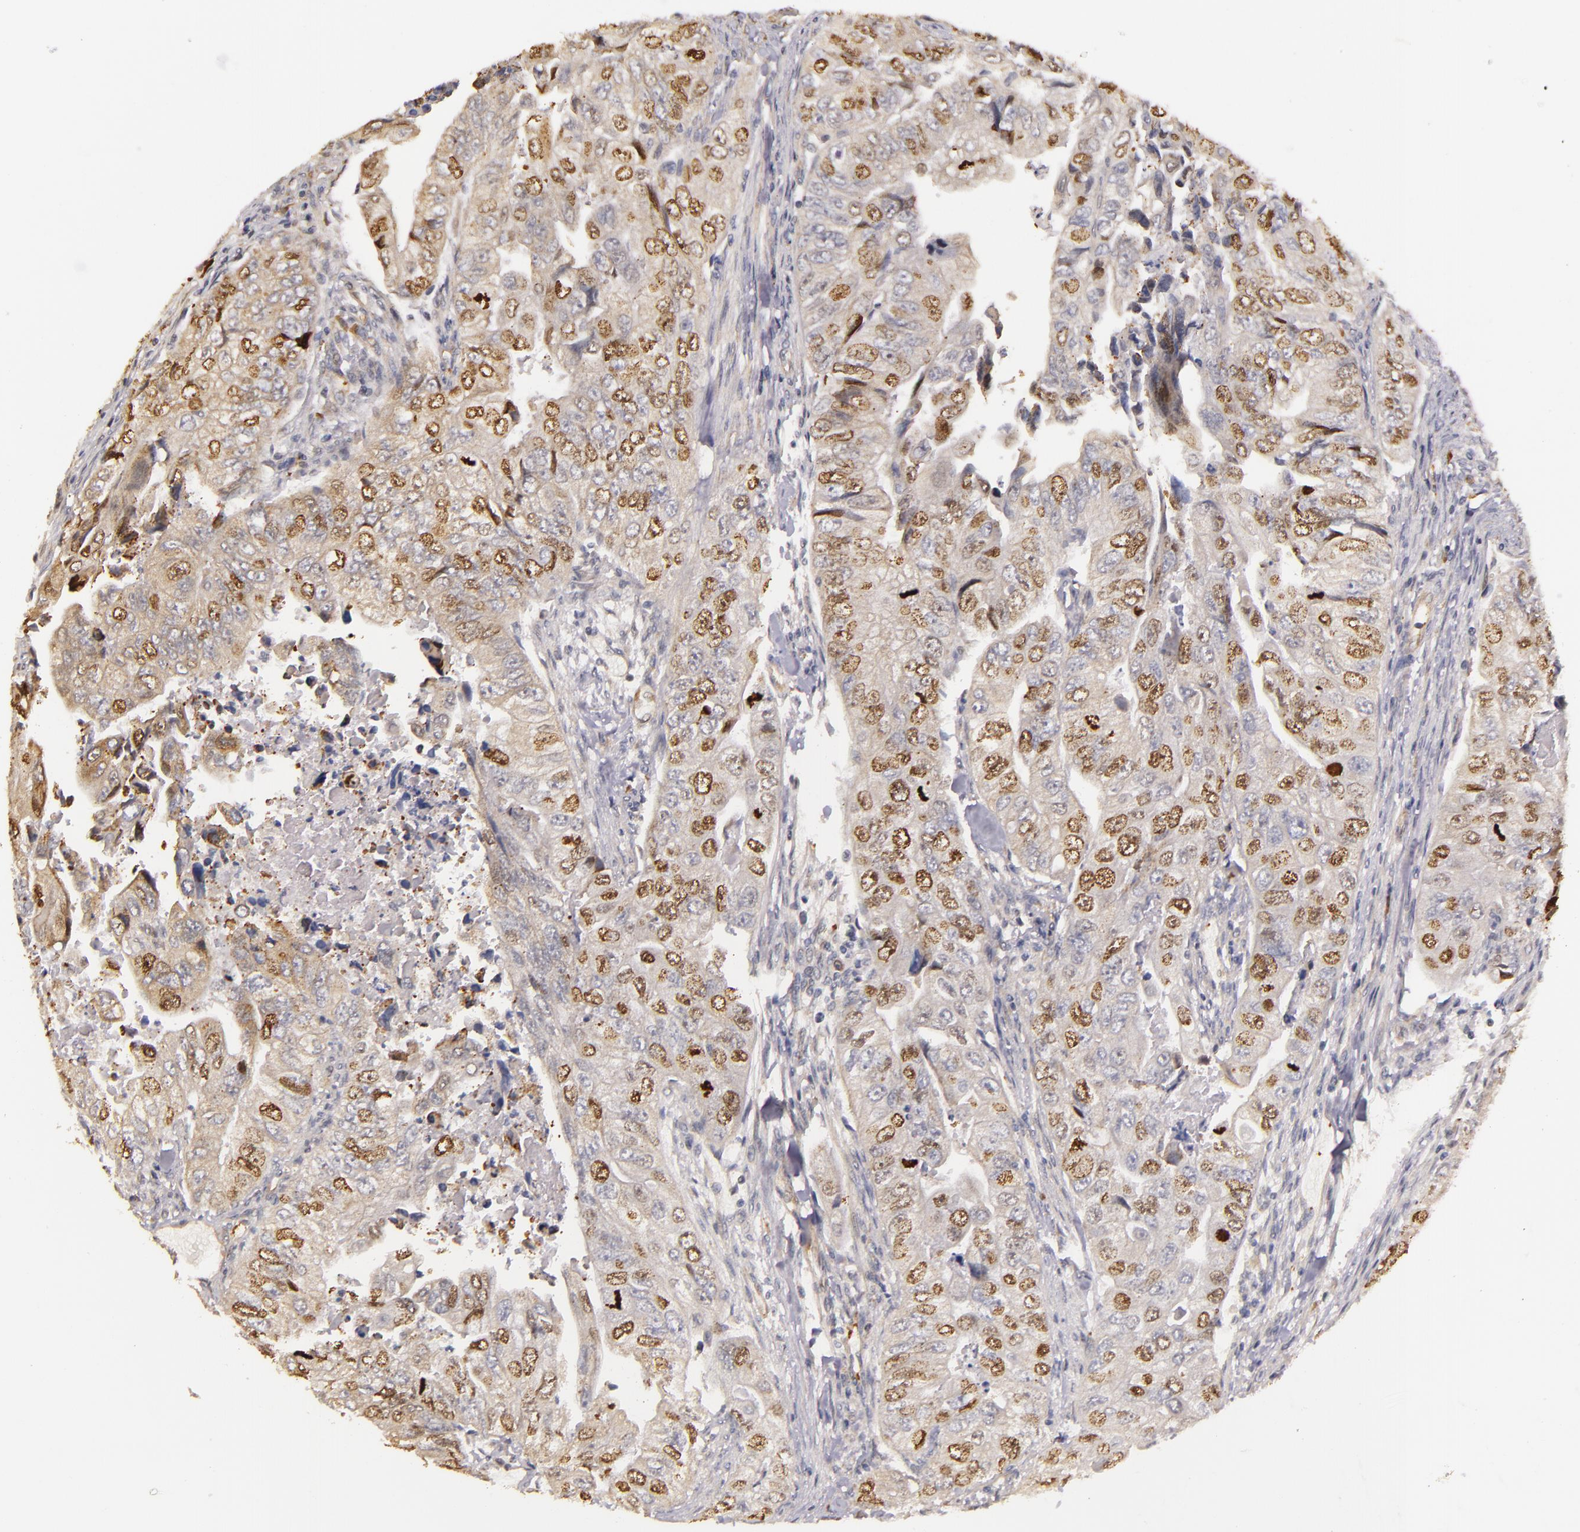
{"staining": {"intensity": "moderate", "quantity": "25%-75%", "location": "nuclear"}, "tissue": "colorectal cancer", "cell_type": "Tumor cells", "image_type": "cancer", "snomed": [{"axis": "morphology", "description": "Adenocarcinoma, NOS"}, {"axis": "topography", "description": "Colon"}], "caption": "Colorectal adenocarcinoma stained with a brown dye reveals moderate nuclear positive expression in approximately 25%-75% of tumor cells.", "gene": "SYTL4", "patient": {"sex": "female", "age": 11}}